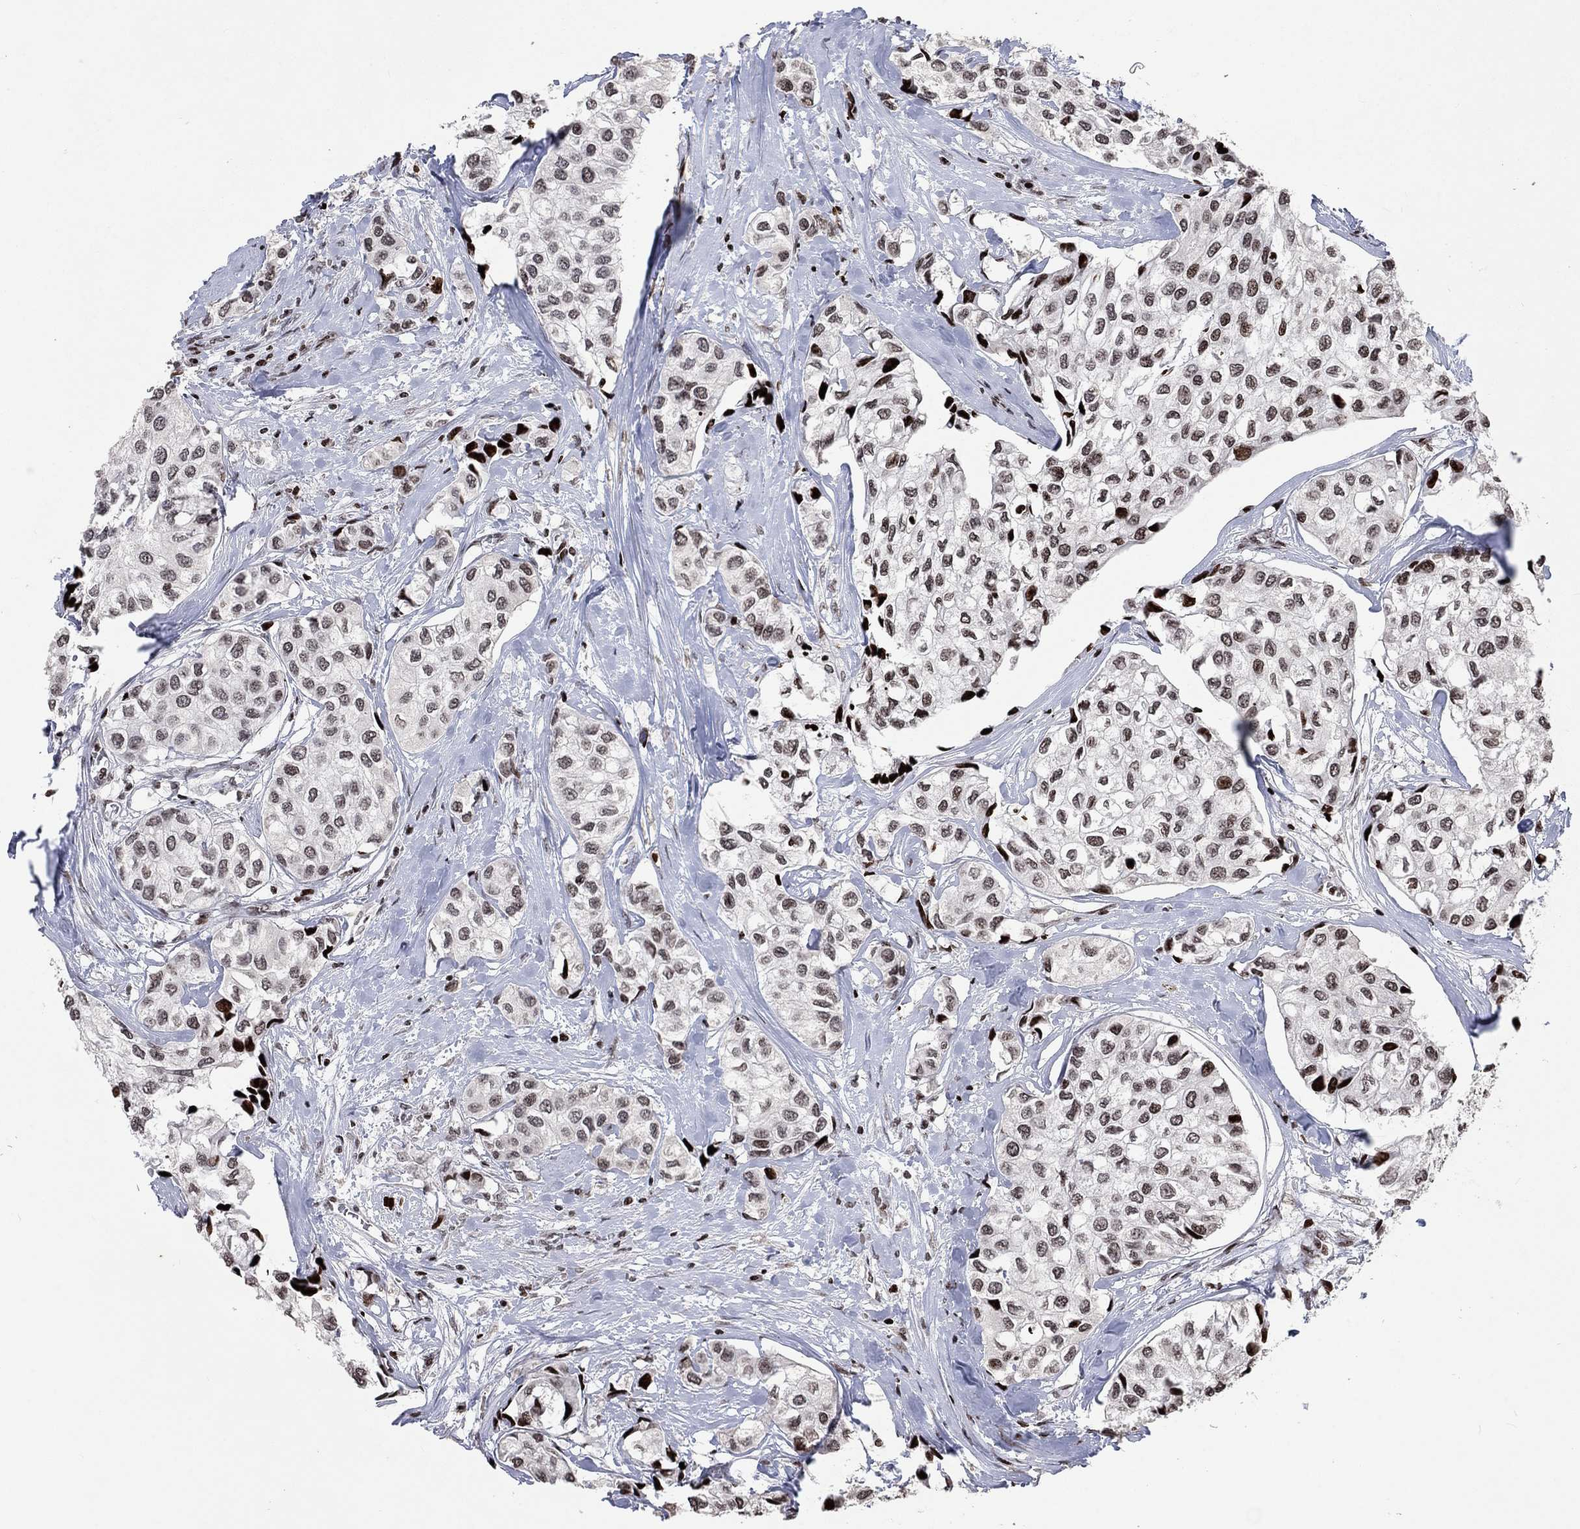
{"staining": {"intensity": "strong", "quantity": "<25%", "location": "nuclear"}, "tissue": "urothelial cancer", "cell_type": "Tumor cells", "image_type": "cancer", "snomed": [{"axis": "morphology", "description": "Urothelial carcinoma, High grade"}, {"axis": "topography", "description": "Urinary bladder"}], "caption": "Protein expression analysis of human urothelial carcinoma (high-grade) reveals strong nuclear positivity in about <25% of tumor cells.", "gene": "SRSF3", "patient": {"sex": "male", "age": 73}}